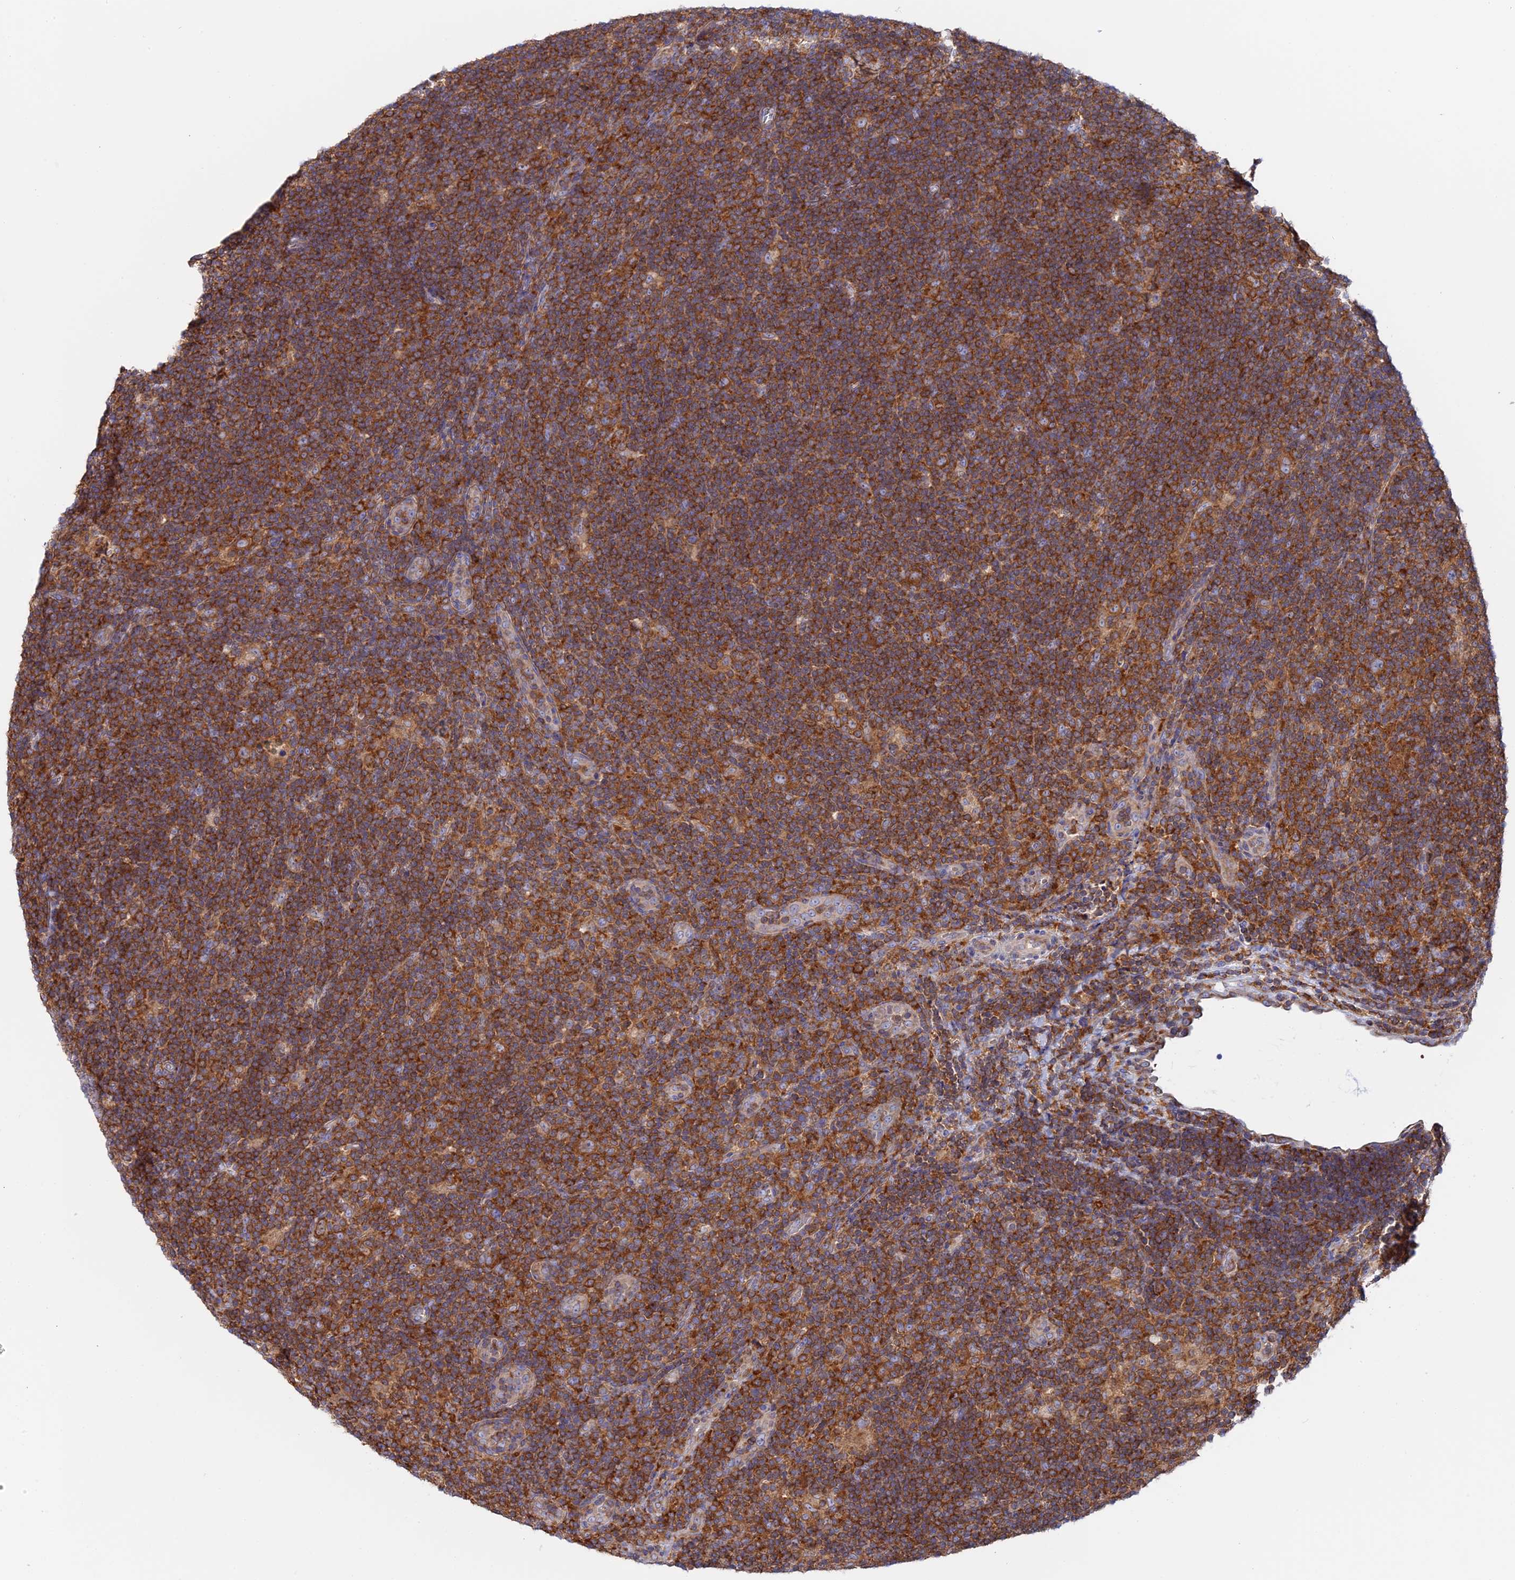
{"staining": {"intensity": "moderate", "quantity": ">75%", "location": "cytoplasmic/membranous"}, "tissue": "lymphoma", "cell_type": "Tumor cells", "image_type": "cancer", "snomed": [{"axis": "morphology", "description": "Hodgkin's disease, NOS"}, {"axis": "topography", "description": "Lymph node"}], "caption": "A photomicrograph showing moderate cytoplasmic/membranous staining in approximately >75% of tumor cells in Hodgkin's disease, as visualized by brown immunohistochemical staining.", "gene": "GMIP", "patient": {"sex": "female", "age": 57}}